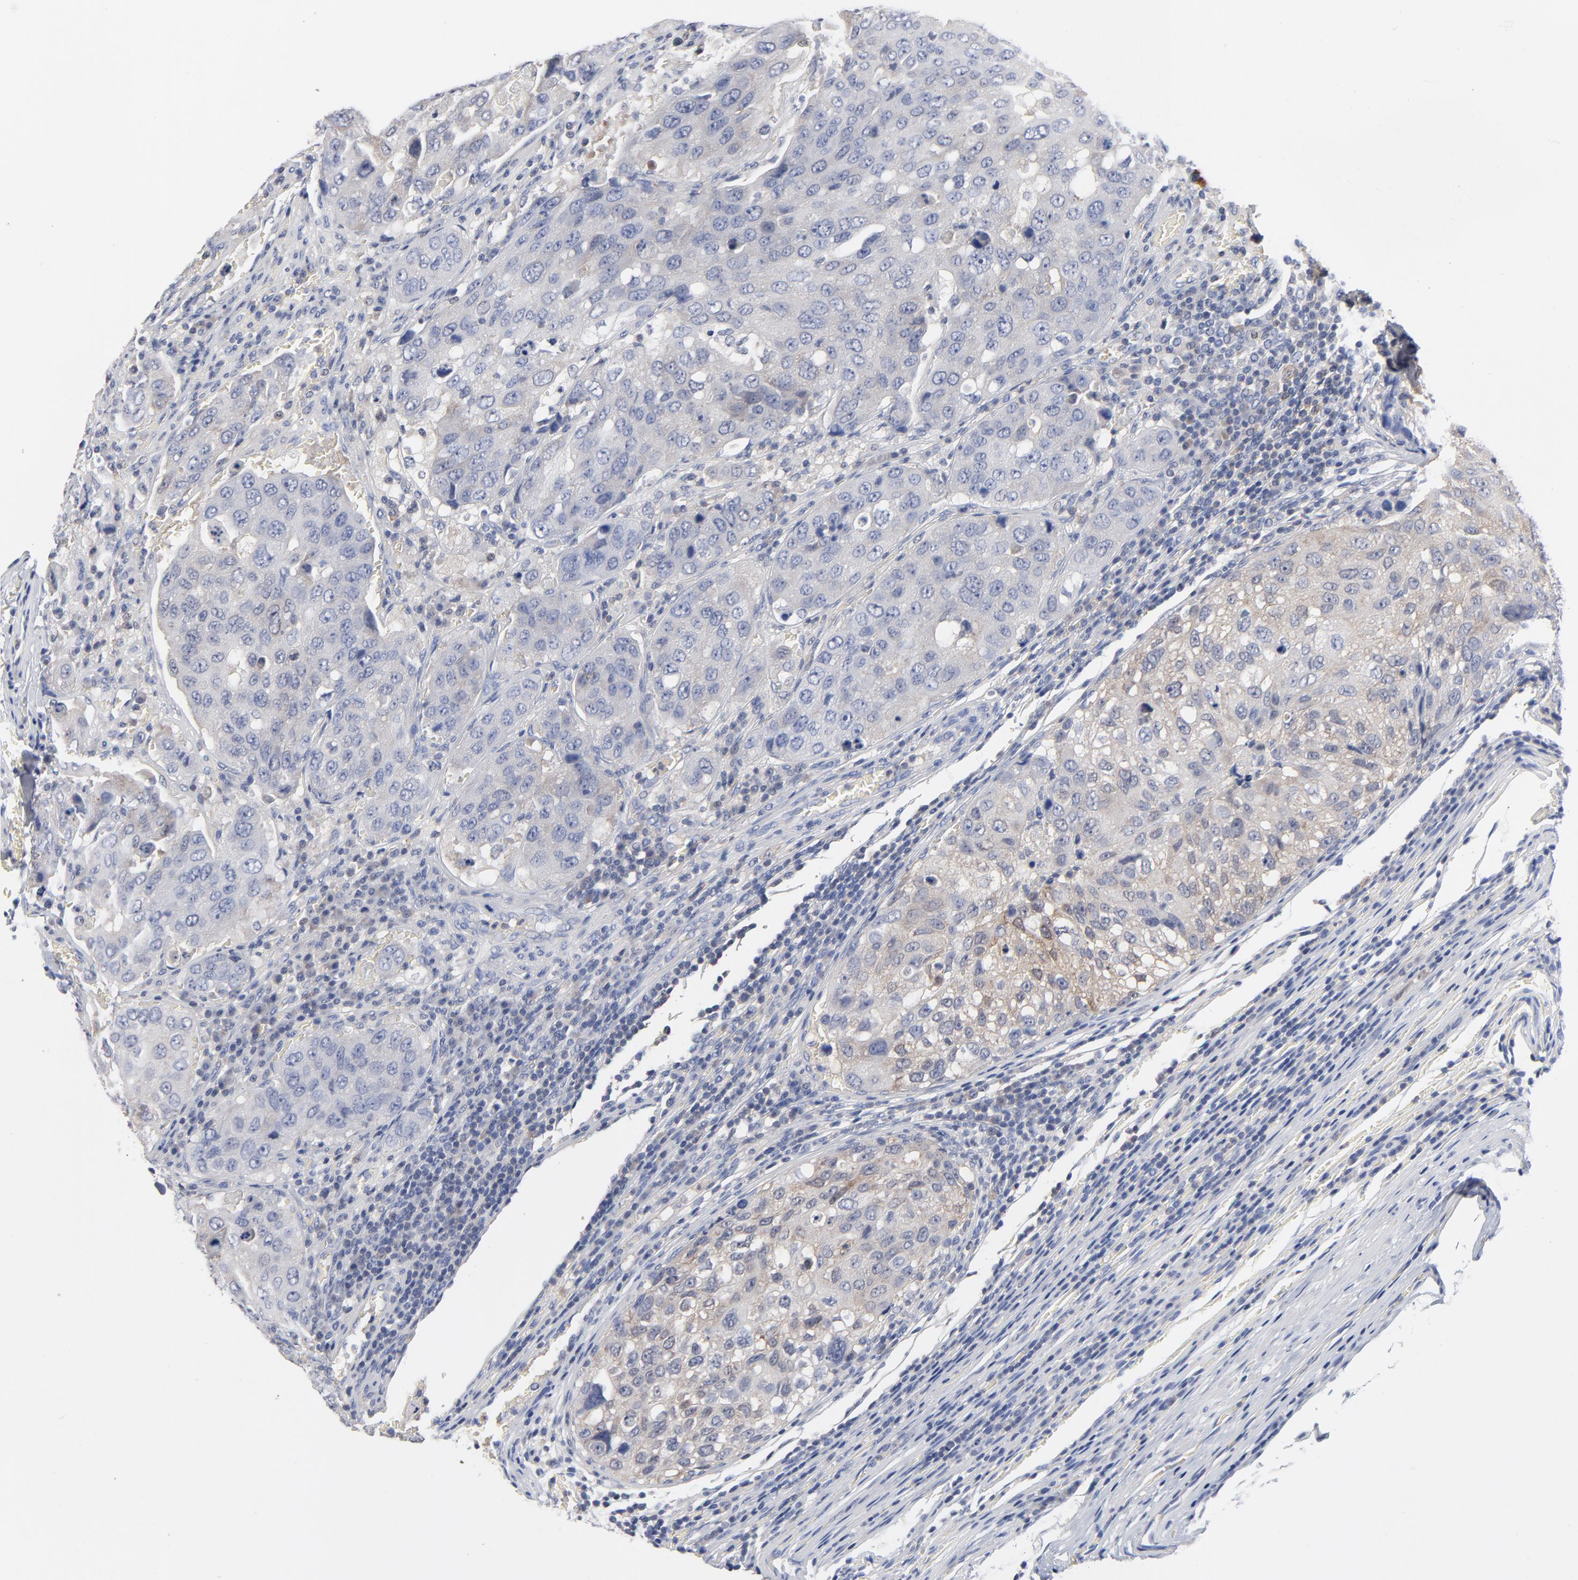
{"staining": {"intensity": "weak", "quantity": "<25%", "location": "cytoplasmic/membranous"}, "tissue": "urothelial cancer", "cell_type": "Tumor cells", "image_type": "cancer", "snomed": [{"axis": "morphology", "description": "Urothelial carcinoma, High grade"}, {"axis": "topography", "description": "Lymph node"}, {"axis": "topography", "description": "Urinary bladder"}], "caption": "High-grade urothelial carcinoma stained for a protein using IHC displays no staining tumor cells.", "gene": "CAB39L", "patient": {"sex": "male", "age": 51}}